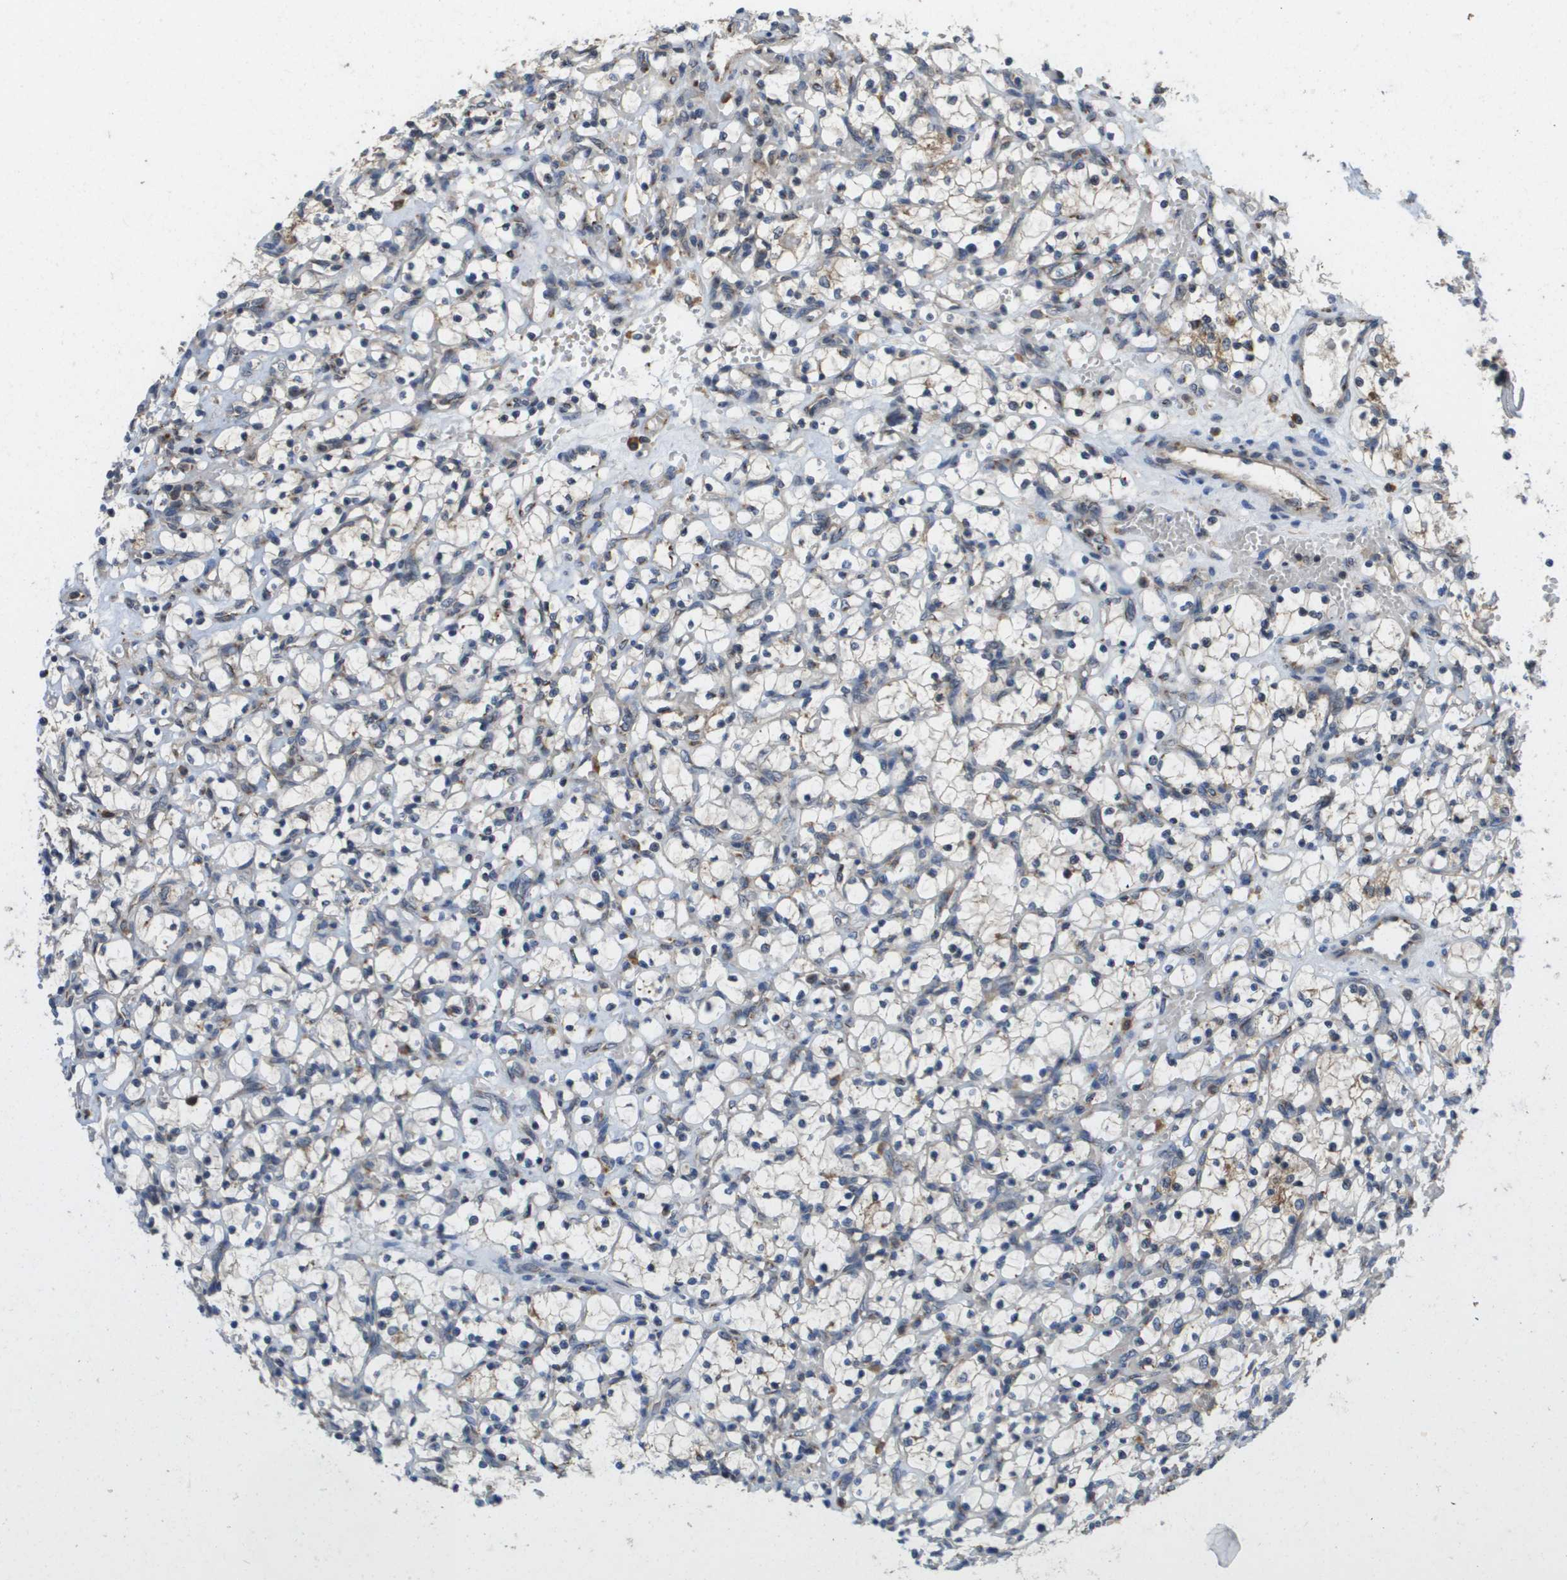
{"staining": {"intensity": "negative", "quantity": "none", "location": "none"}, "tissue": "renal cancer", "cell_type": "Tumor cells", "image_type": "cancer", "snomed": [{"axis": "morphology", "description": "Adenocarcinoma, NOS"}, {"axis": "topography", "description": "Kidney"}], "caption": "IHC histopathology image of renal cancer (adenocarcinoma) stained for a protein (brown), which reveals no expression in tumor cells.", "gene": "PCK1", "patient": {"sex": "female", "age": 69}}